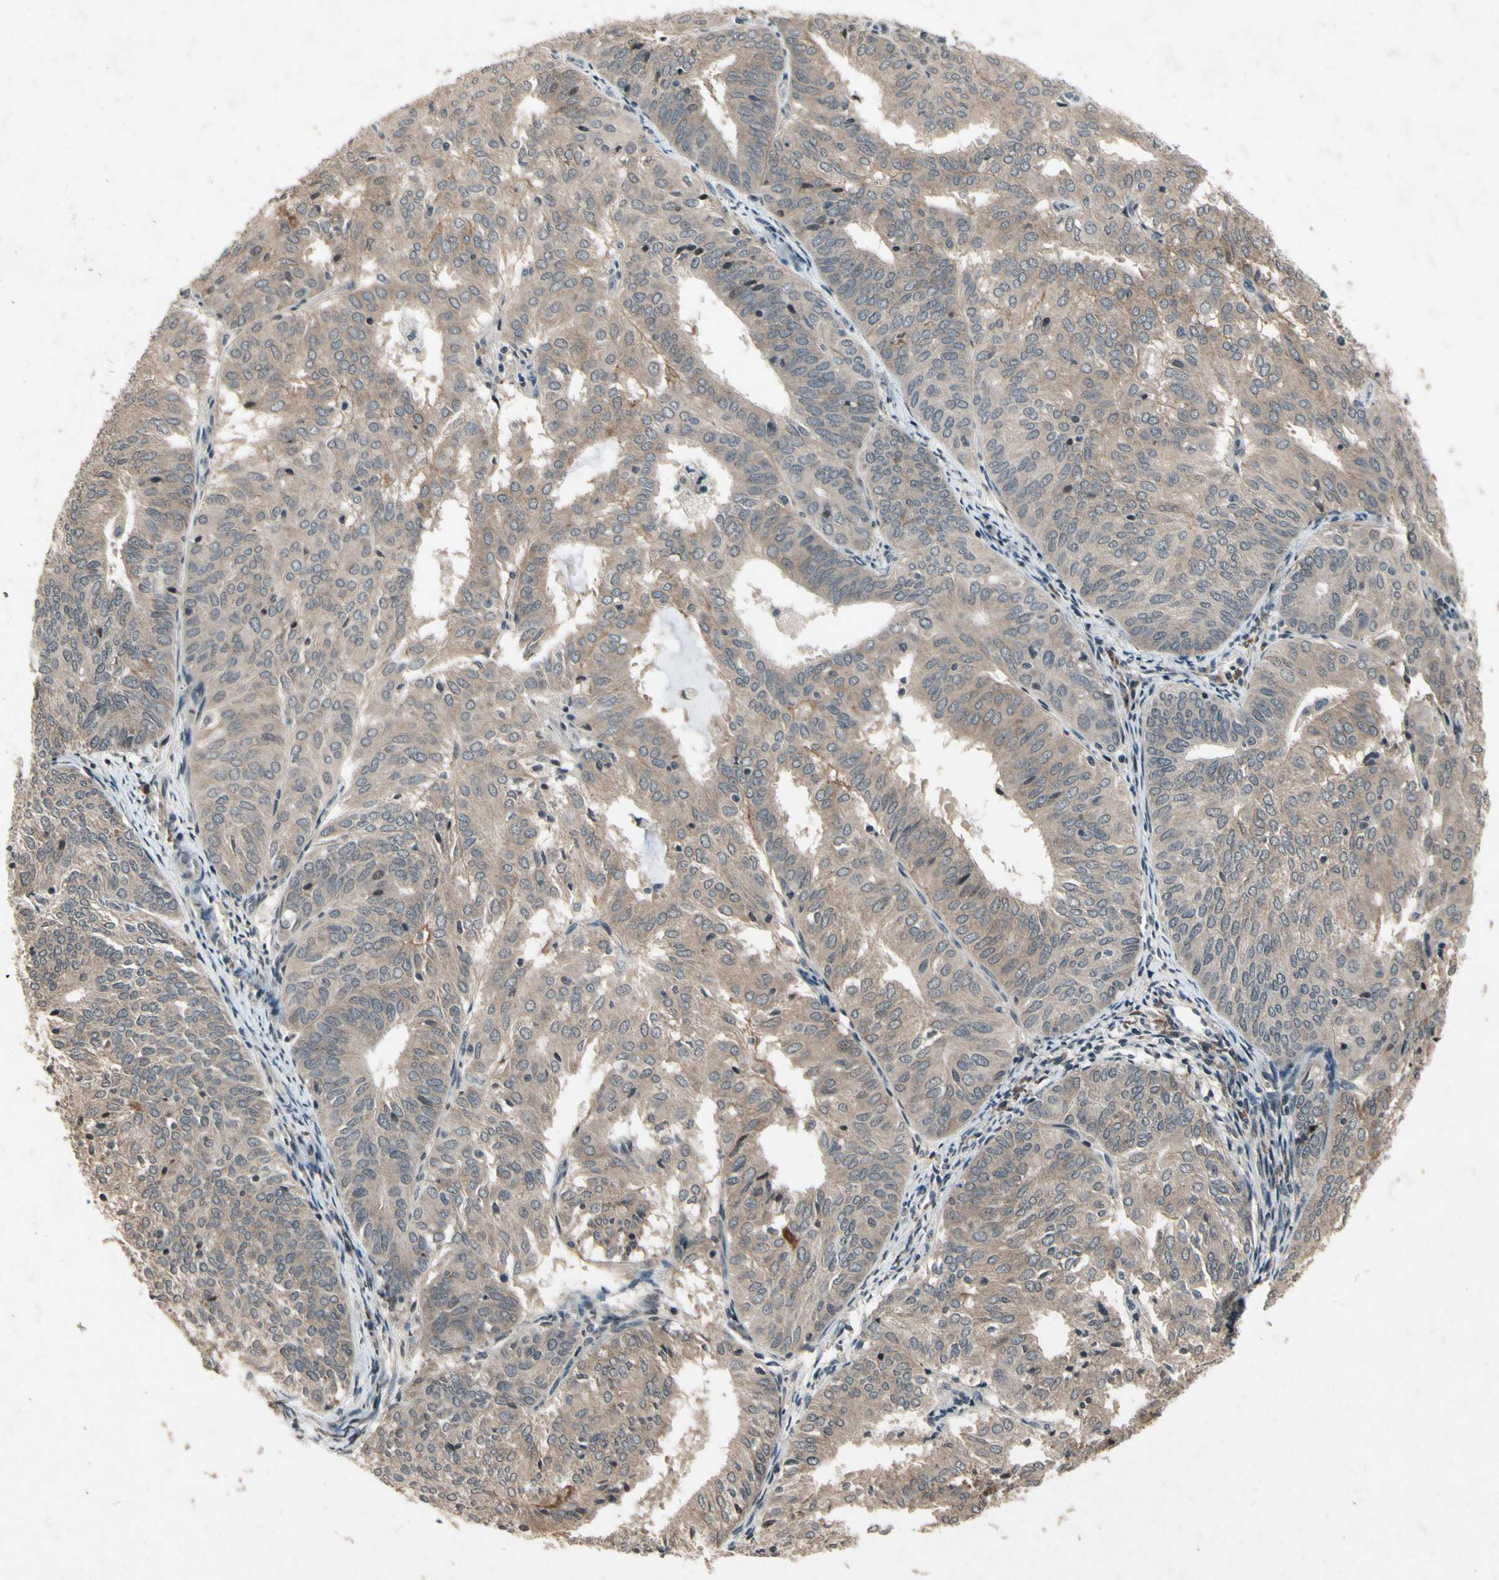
{"staining": {"intensity": "weak", "quantity": ">75%", "location": "cytoplasmic/membranous"}, "tissue": "endometrial cancer", "cell_type": "Tumor cells", "image_type": "cancer", "snomed": [{"axis": "morphology", "description": "Adenocarcinoma, NOS"}, {"axis": "topography", "description": "Uterus"}], "caption": "Tumor cells exhibit low levels of weak cytoplasmic/membranous expression in about >75% of cells in human adenocarcinoma (endometrial).", "gene": "DPY19L3", "patient": {"sex": "female", "age": 60}}